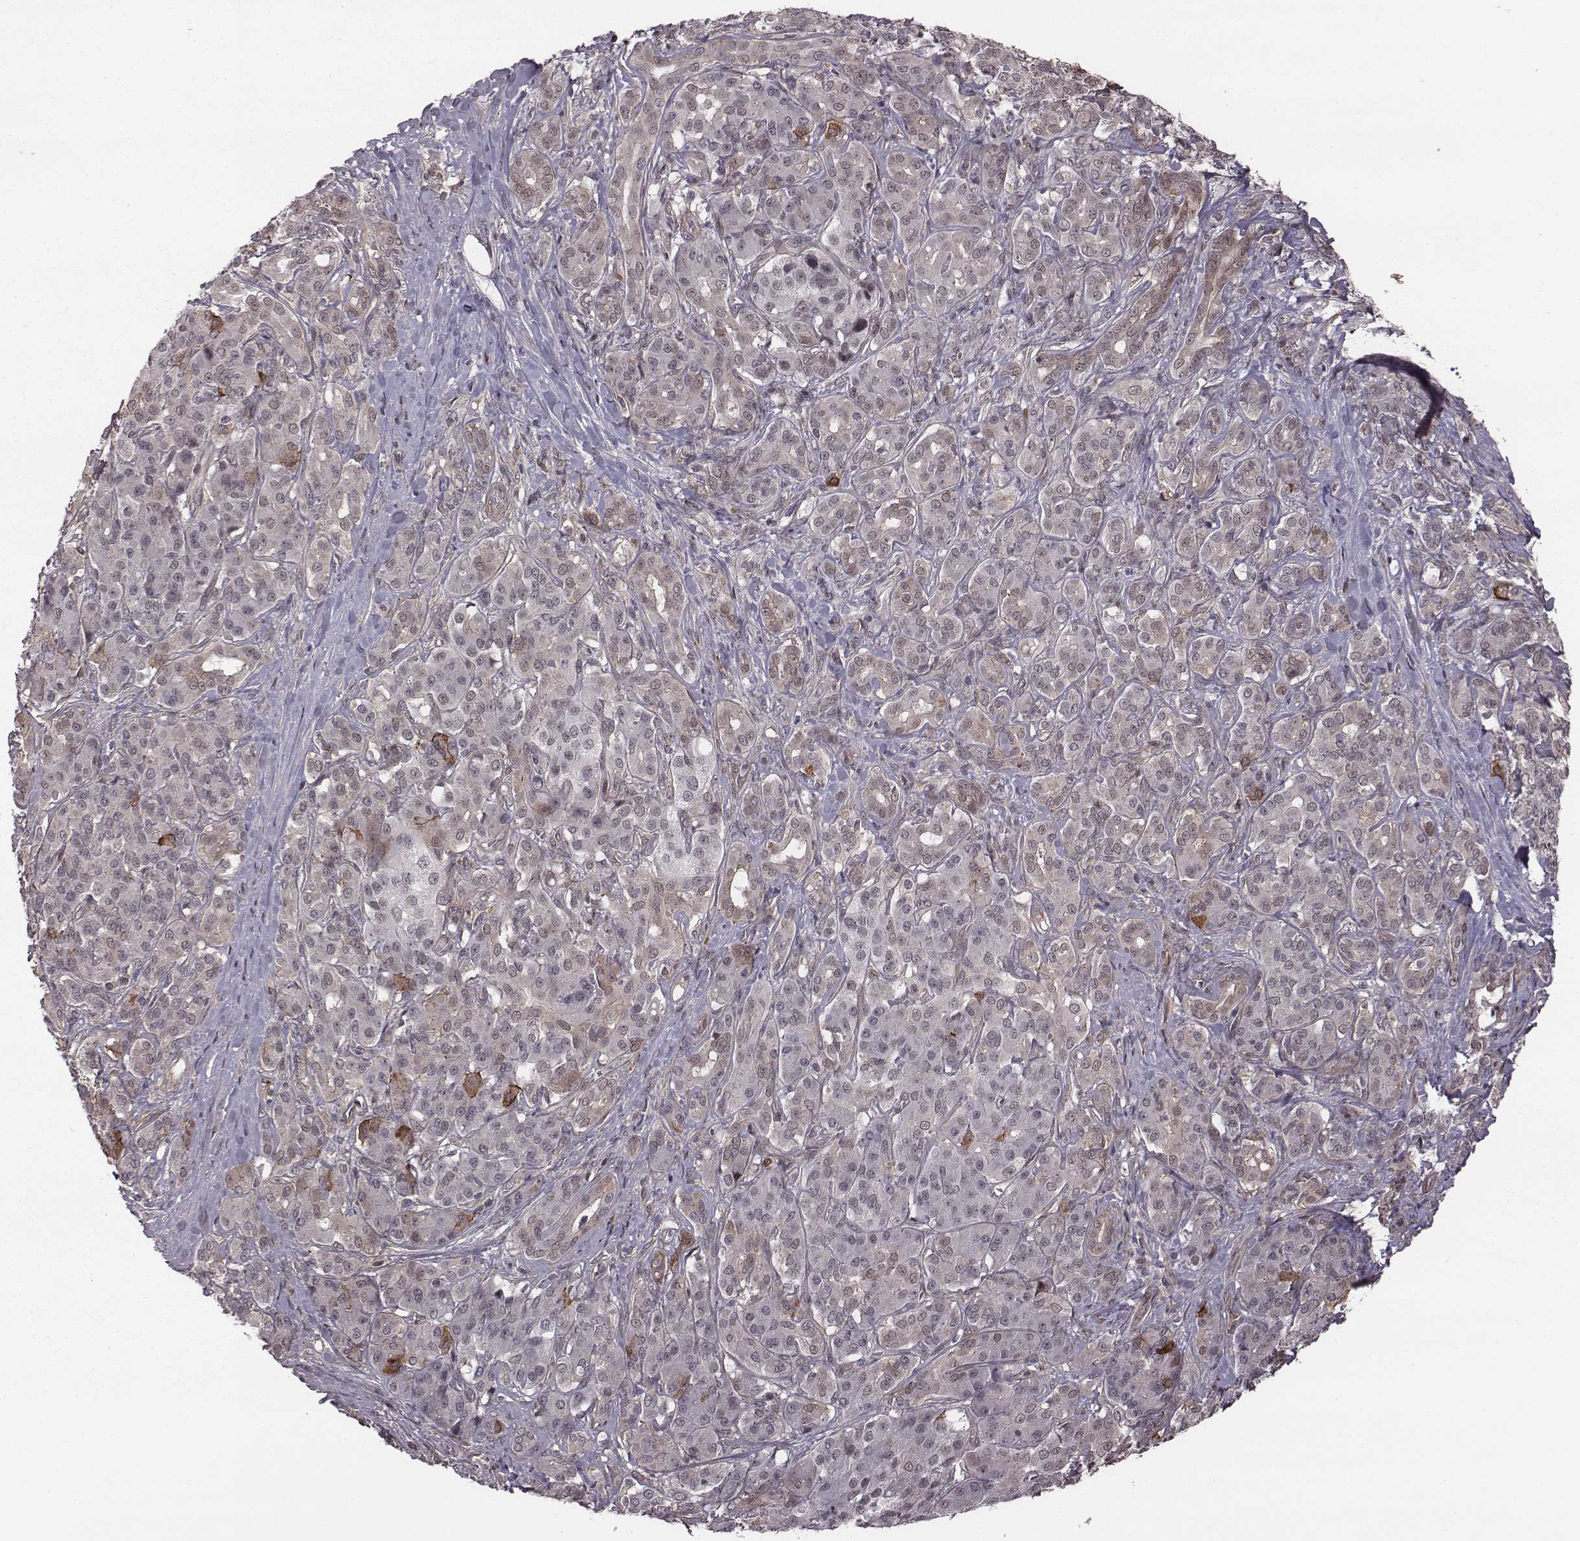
{"staining": {"intensity": "moderate", "quantity": "<25%", "location": "cytoplasmic/membranous,nuclear"}, "tissue": "pancreatic cancer", "cell_type": "Tumor cells", "image_type": "cancer", "snomed": [{"axis": "morphology", "description": "Normal tissue, NOS"}, {"axis": "morphology", "description": "Inflammation, NOS"}, {"axis": "morphology", "description": "Adenocarcinoma, NOS"}, {"axis": "topography", "description": "Pancreas"}], "caption": "Immunohistochemical staining of adenocarcinoma (pancreatic) demonstrates moderate cytoplasmic/membranous and nuclear protein staining in about <25% of tumor cells. The protein of interest is stained brown, and the nuclei are stained in blue (DAB (3,3'-diaminobenzidine) IHC with brightfield microscopy, high magnification).", "gene": "RPL3", "patient": {"sex": "male", "age": 57}}